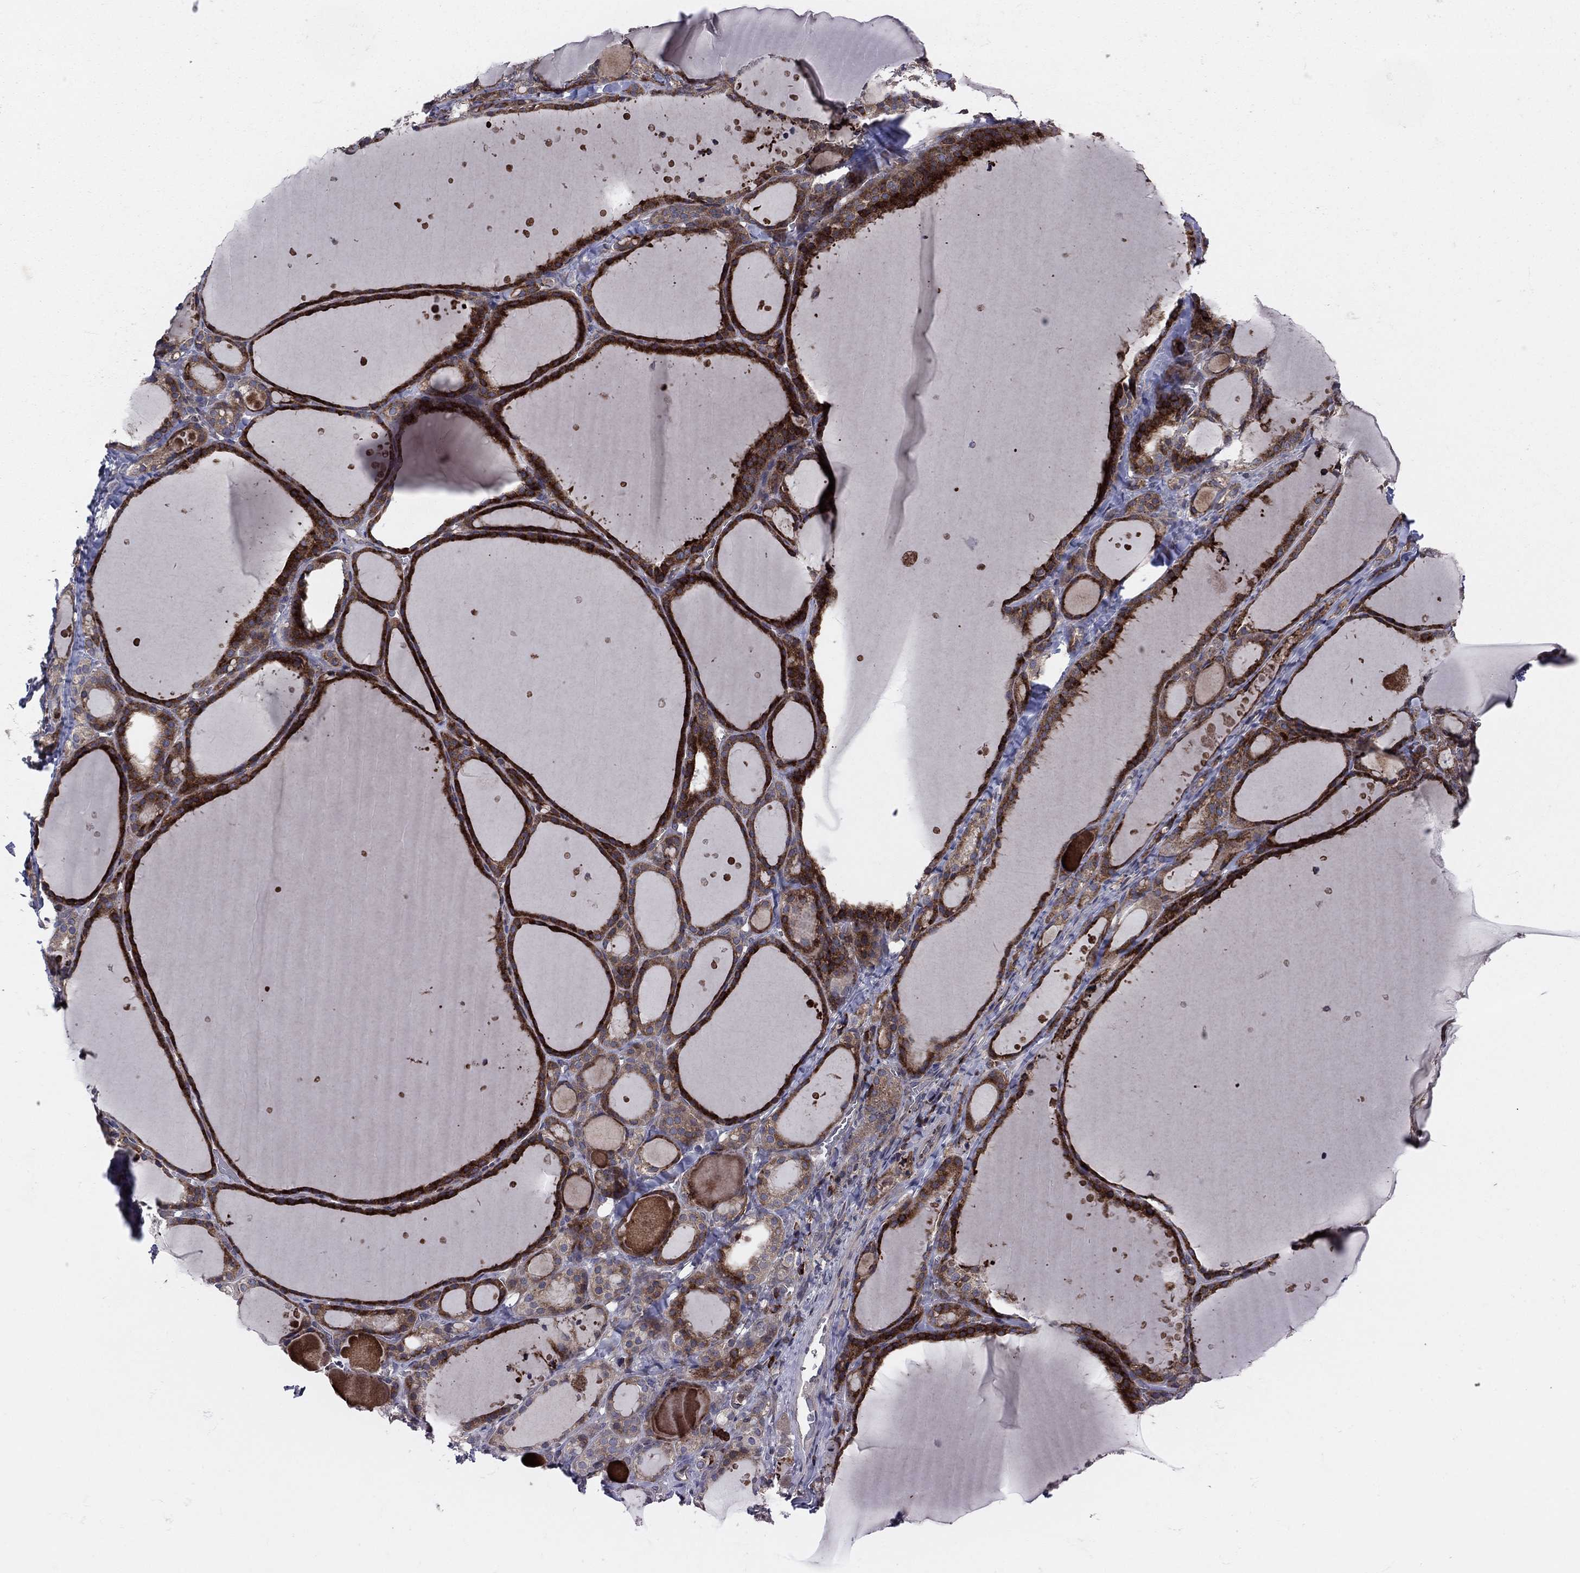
{"staining": {"intensity": "strong", "quantity": "25%-75%", "location": "cytoplasmic/membranous"}, "tissue": "thyroid gland", "cell_type": "Glandular cells", "image_type": "normal", "snomed": [{"axis": "morphology", "description": "Normal tissue, NOS"}, {"axis": "topography", "description": "Thyroid gland"}], "caption": "A brown stain labels strong cytoplasmic/membranous expression of a protein in glandular cells of benign human thyroid gland.", "gene": "MEA1", "patient": {"sex": "male", "age": 68}}